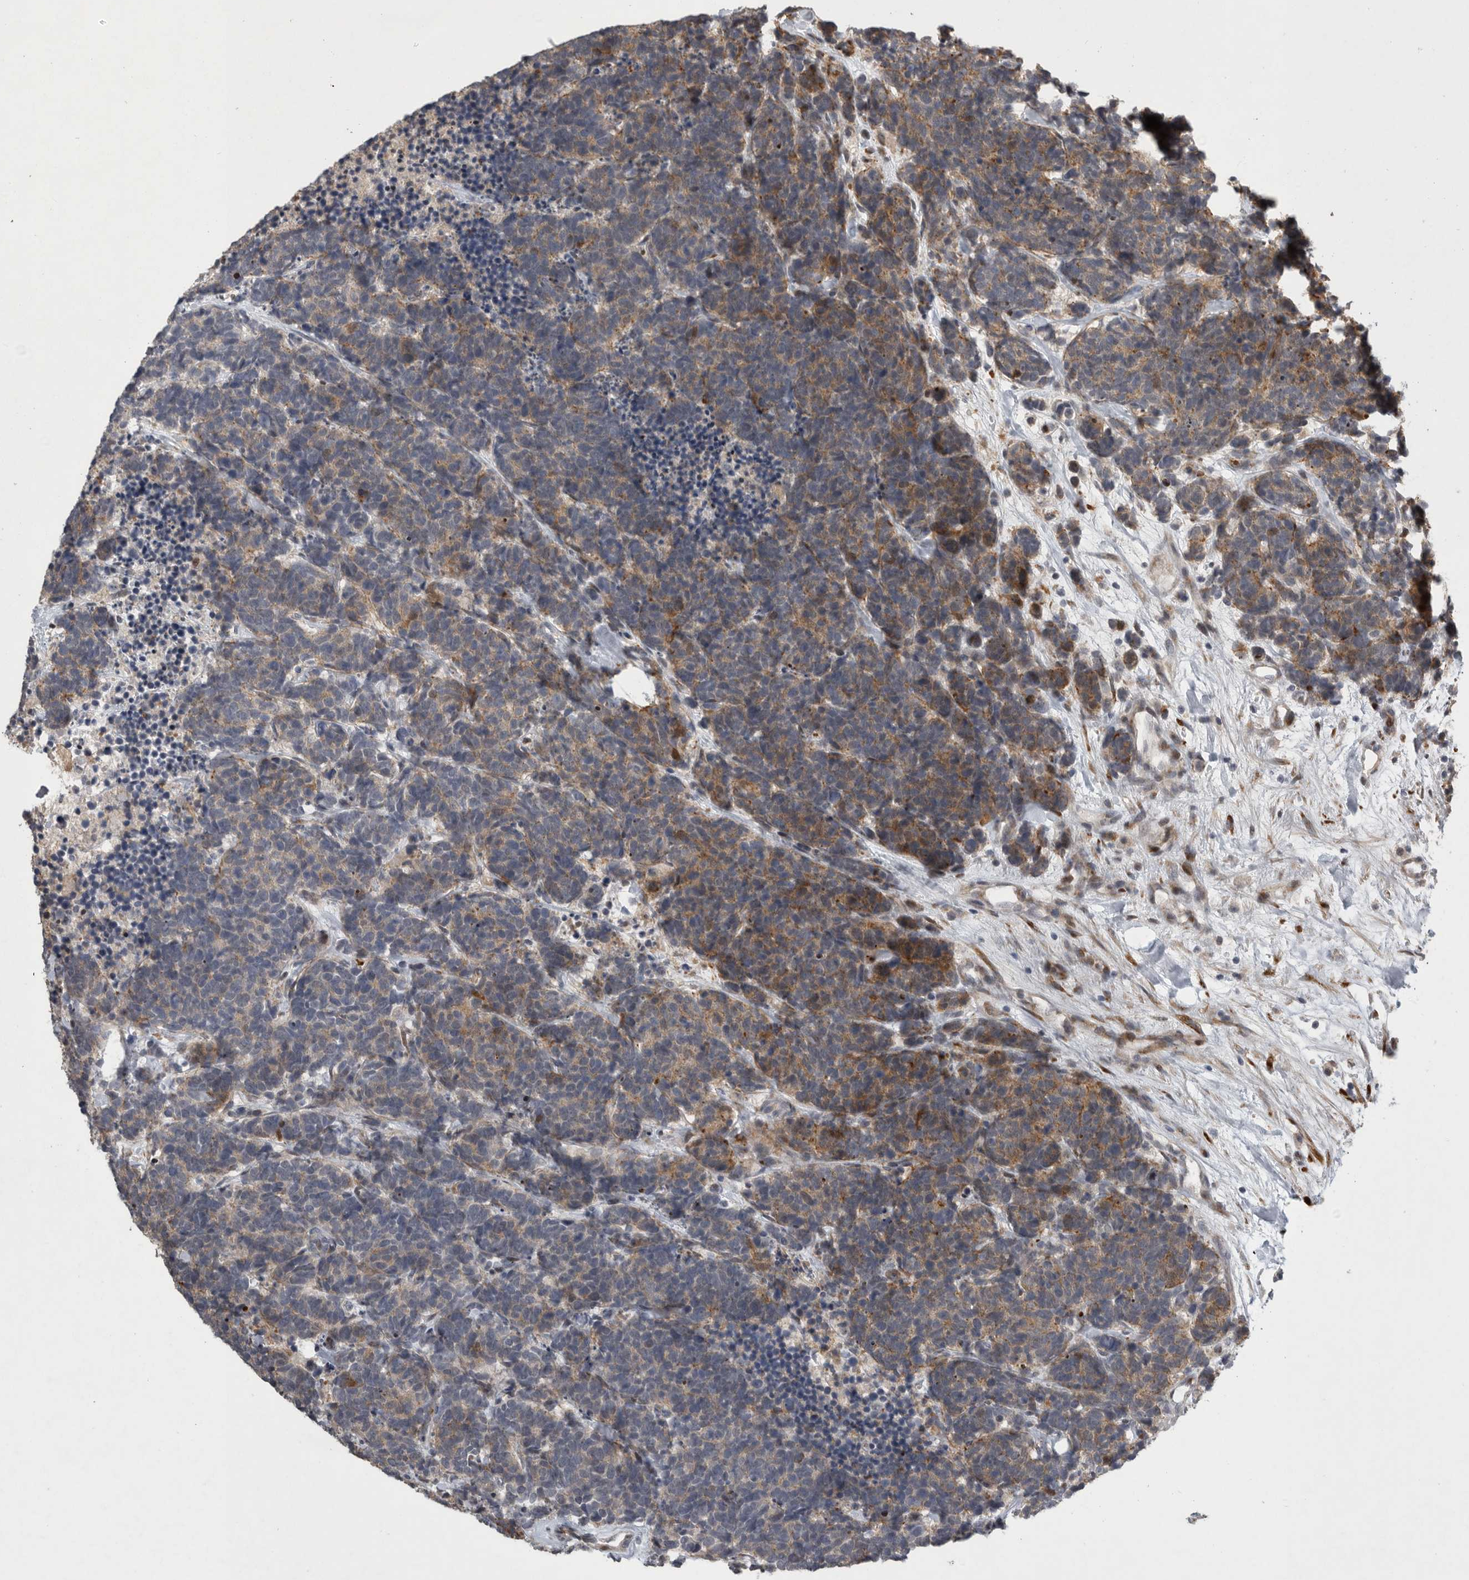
{"staining": {"intensity": "moderate", "quantity": "<25%", "location": "cytoplasmic/membranous"}, "tissue": "carcinoid", "cell_type": "Tumor cells", "image_type": "cancer", "snomed": [{"axis": "morphology", "description": "Carcinoma, NOS"}, {"axis": "morphology", "description": "Carcinoid, malignant, NOS"}, {"axis": "topography", "description": "Urinary bladder"}], "caption": "The micrograph displays immunohistochemical staining of carcinoid. There is moderate cytoplasmic/membranous expression is present in approximately <25% of tumor cells.", "gene": "MPDZ", "patient": {"sex": "male", "age": 57}}